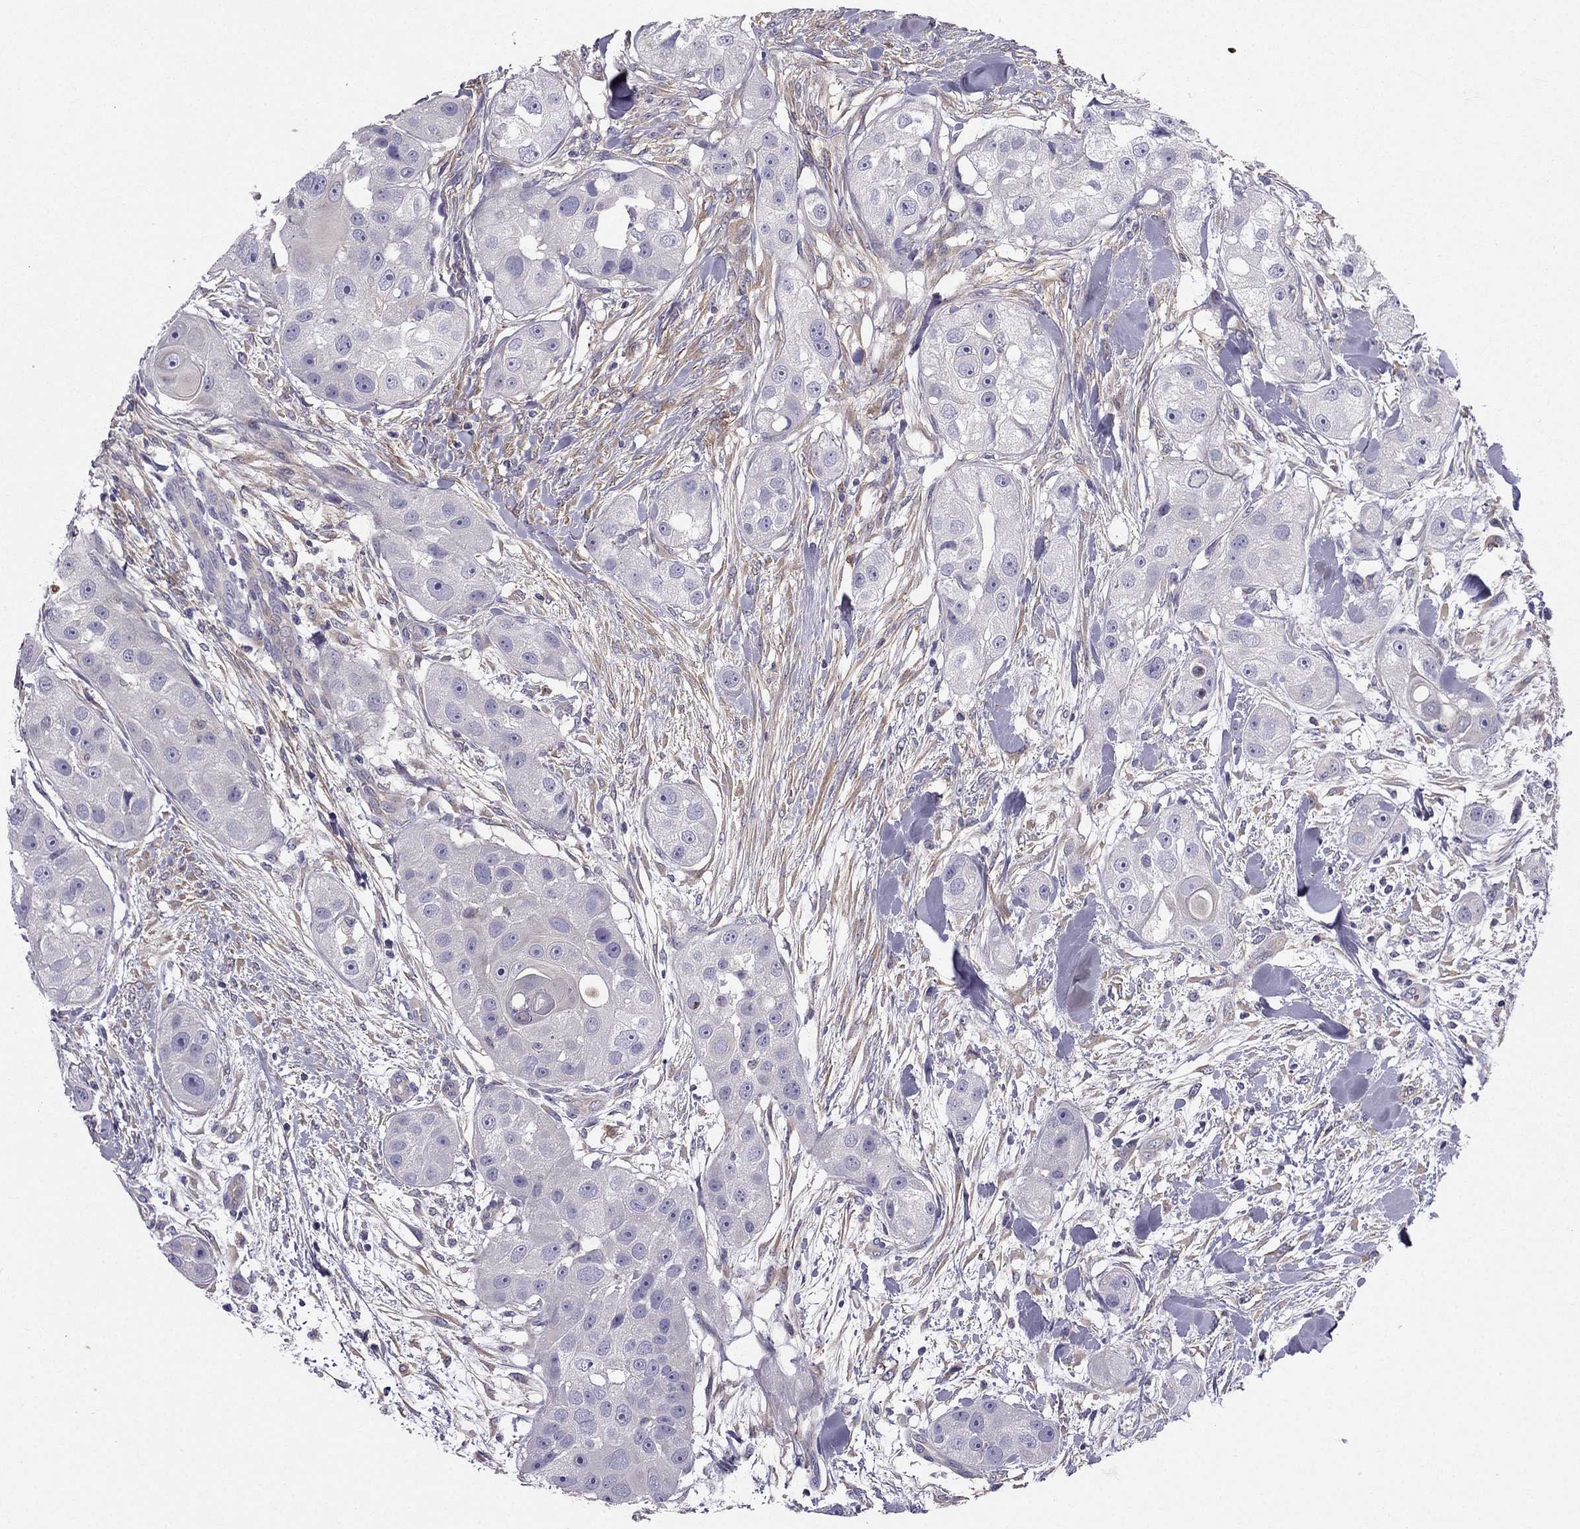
{"staining": {"intensity": "negative", "quantity": "none", "location": "none"}, "tissue": "head and neck cancer", "cell_type": "Tumor cells", "image_type": "cancer", "snomed": [{"axis": "morphology", "description": "Squamous cell carcinoma, NOS"}, {"axis": "topography", "description": "Head-Neck"}], "caption": "The IHC histopathology image has no significant expression in tumor cells of head and neck cancer tissue.", "gene": "SYT5", "patient": {"sex": "male", "age": 51}}